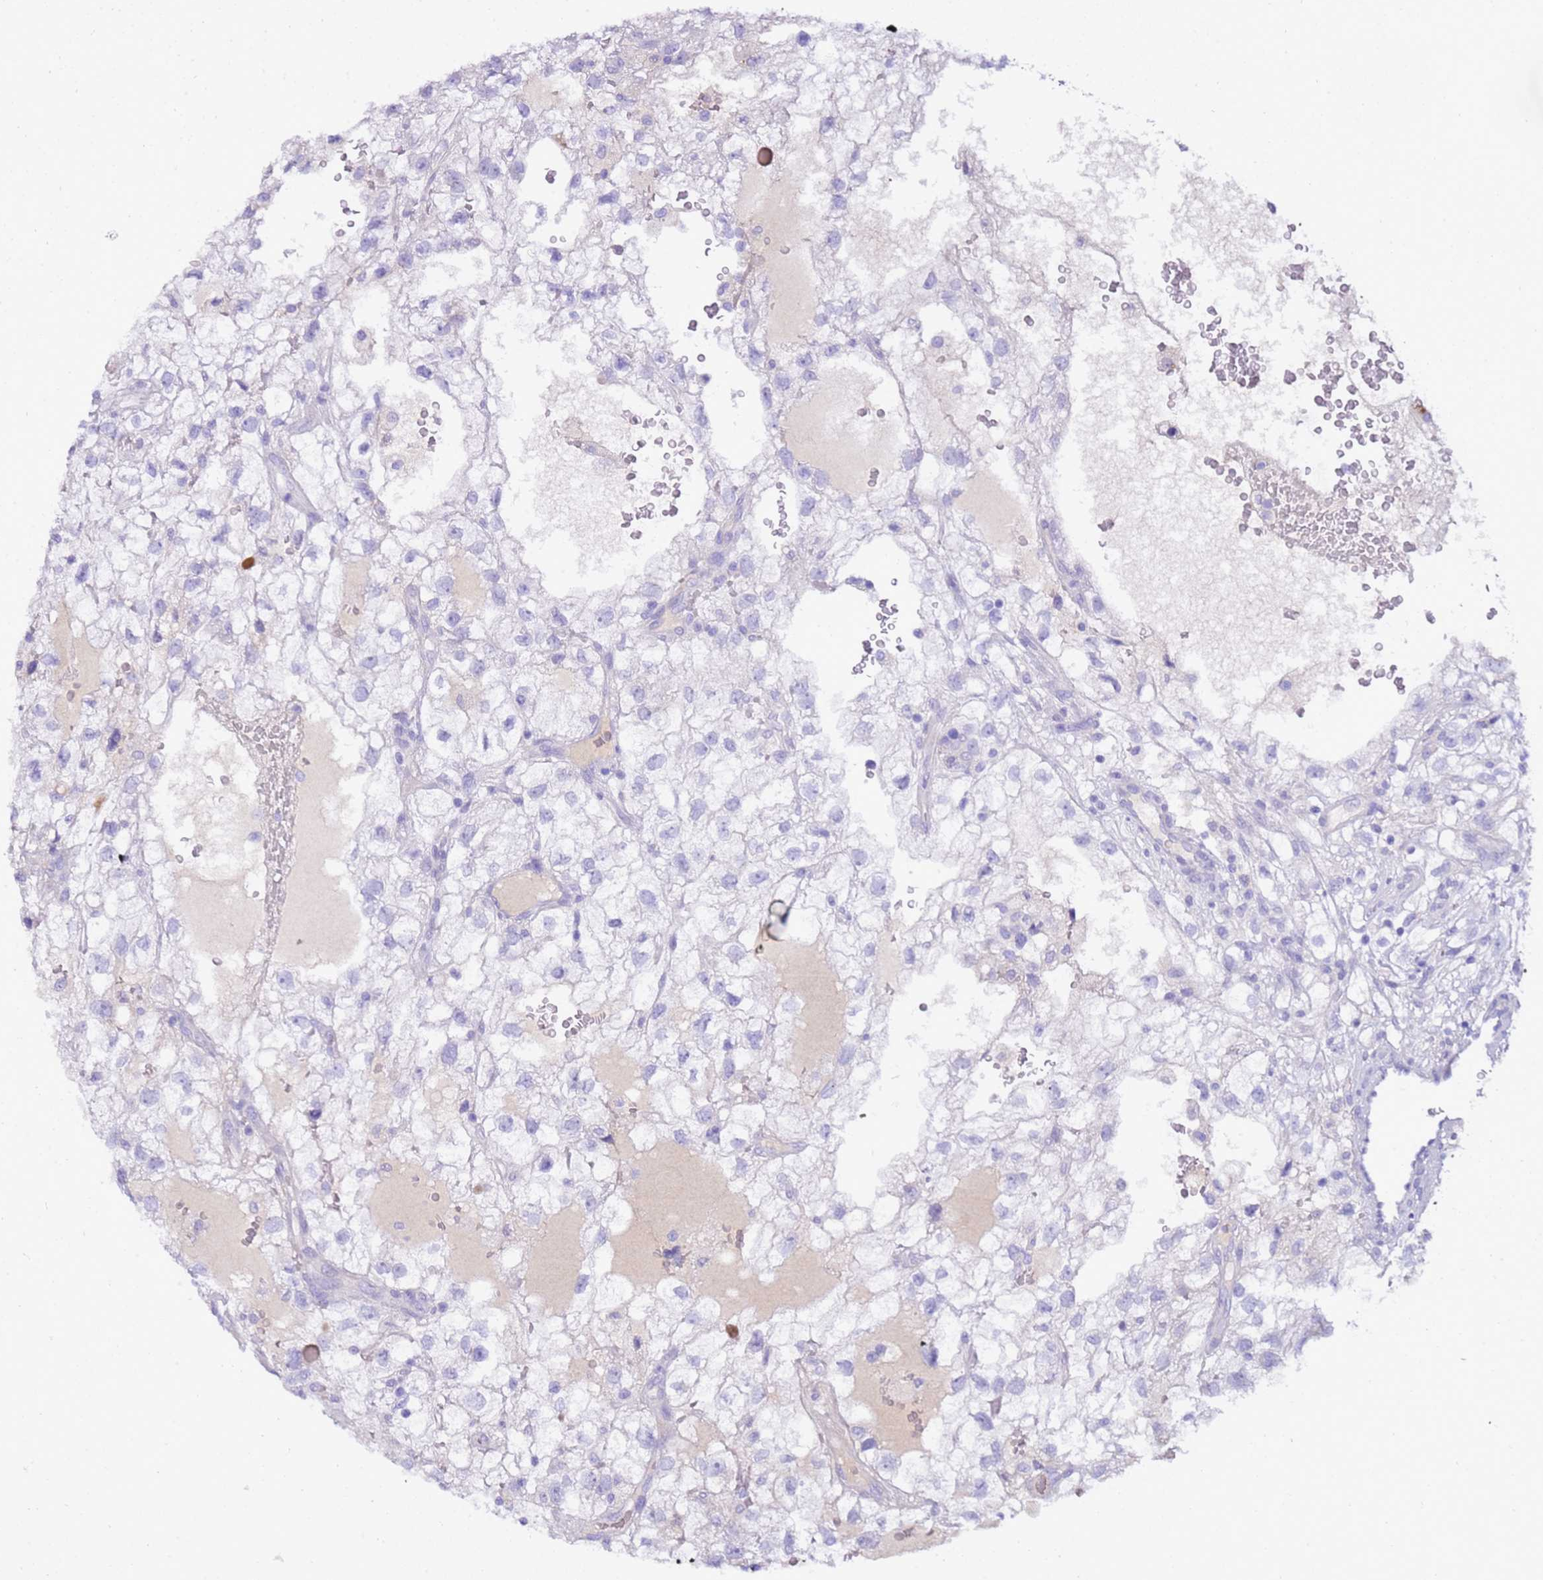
{"staining": {"intensity": "negative", "quantity": "none", "location": "none"}, "tissue": "renal cancer", "cell_type": "Tumor cells", "image_type": "cancer", "snomed": [{"axis": "morphology", "description": "Adenocarcinoma, NOS"}, {"axis": "topography", "description": "Kidney"}], "caption": "Micrograph shows no significant protein positivity in tumor cells of renal cancer.", "gene": "DCDC2B", "patient": {"sex": "male", "age": 59}}